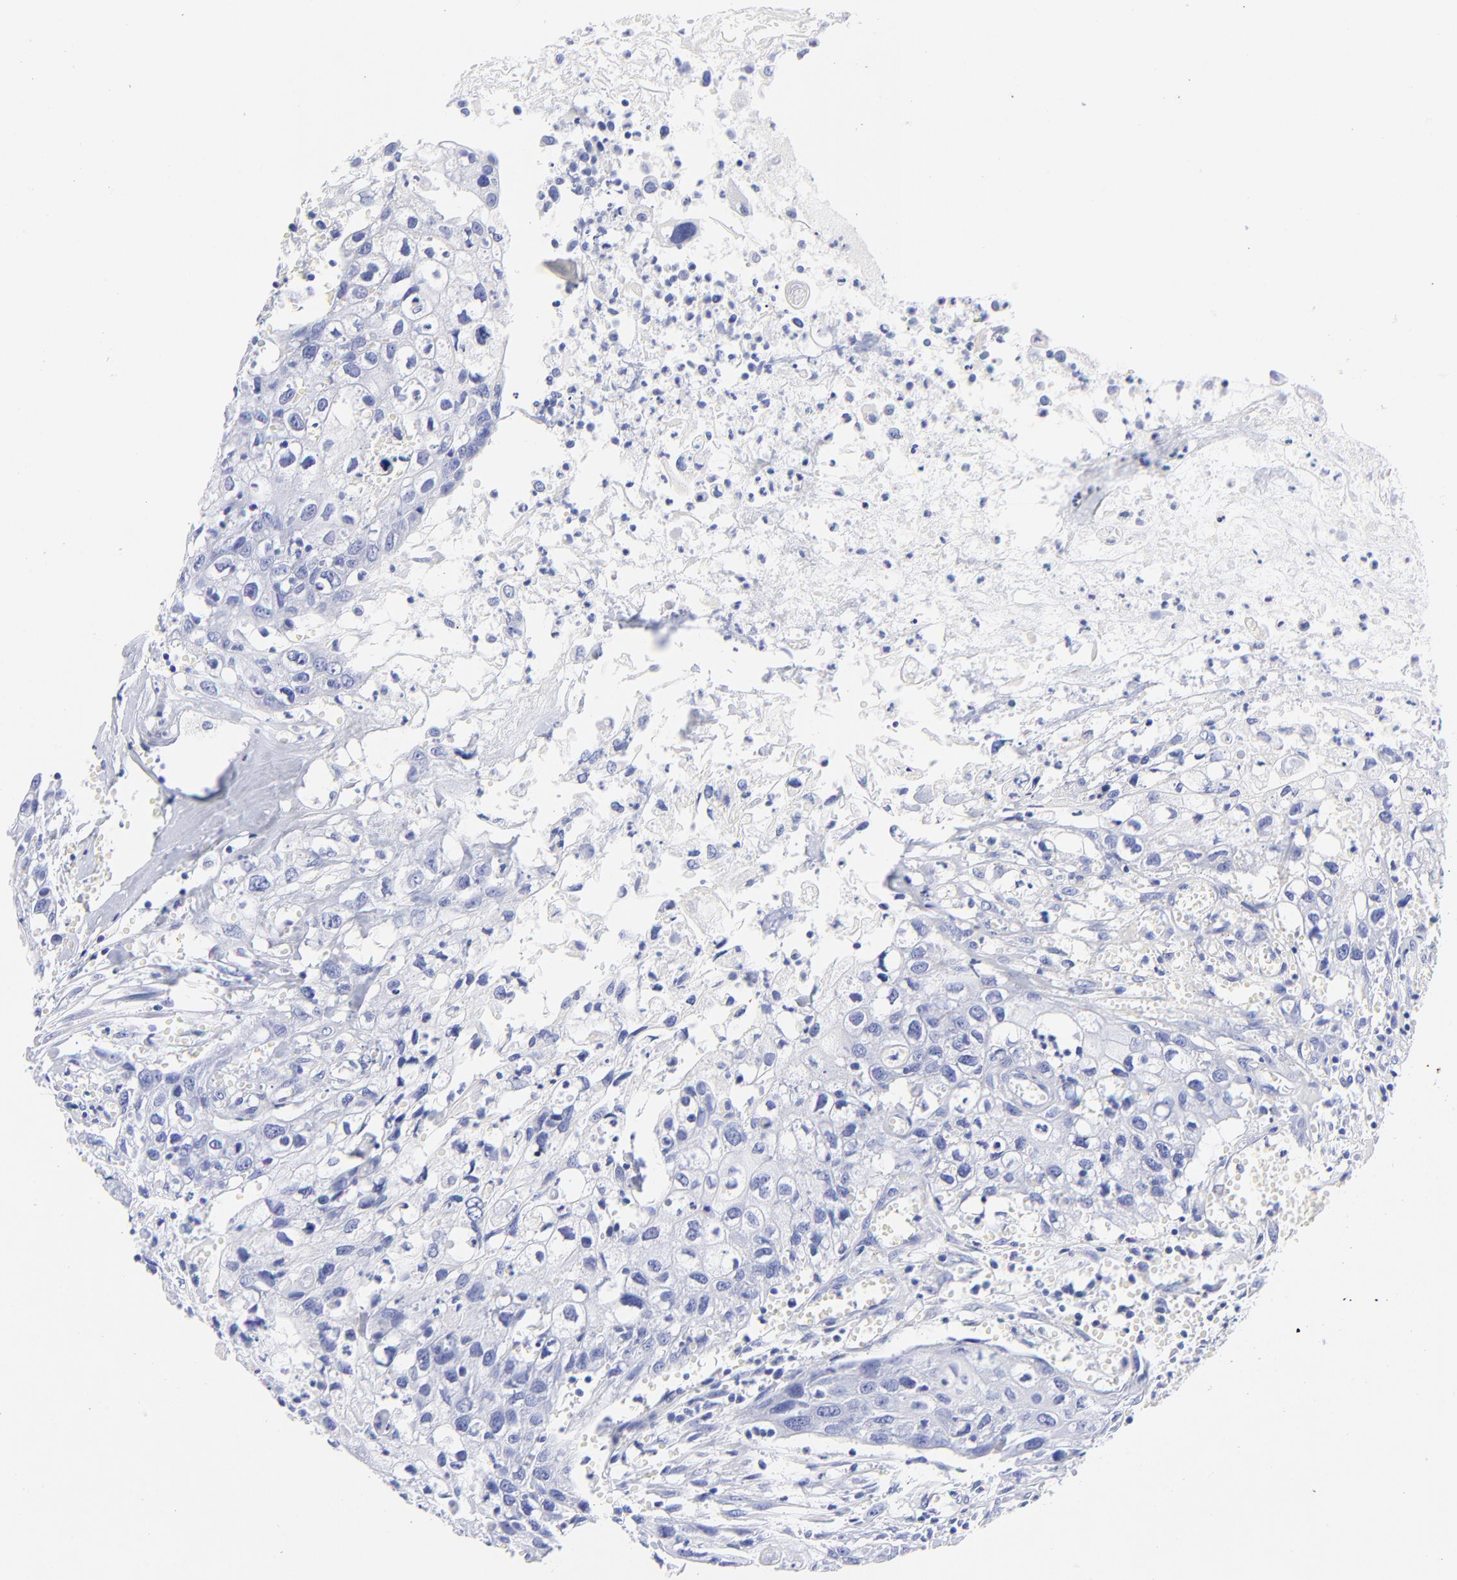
{"staining": {"intensity": "negative", "quantity": "none", "location": "none"}, "tissue": "urothelial cancer", "cell_type": "Tumor cells", "image_type": "cancer", "snomed": [{"axis": "morphology", "description": "Urothelial carcinoma, High grade"}, {"axis": "topography", "description": "Urinary bladder"}], "caption": "Urothelial cancer stained for a protein using immunohistochemistry (IHC) displays no expression tumor cells.", "gene": "HORMAD2", "patient": {"sex": "male", "age": 54}}